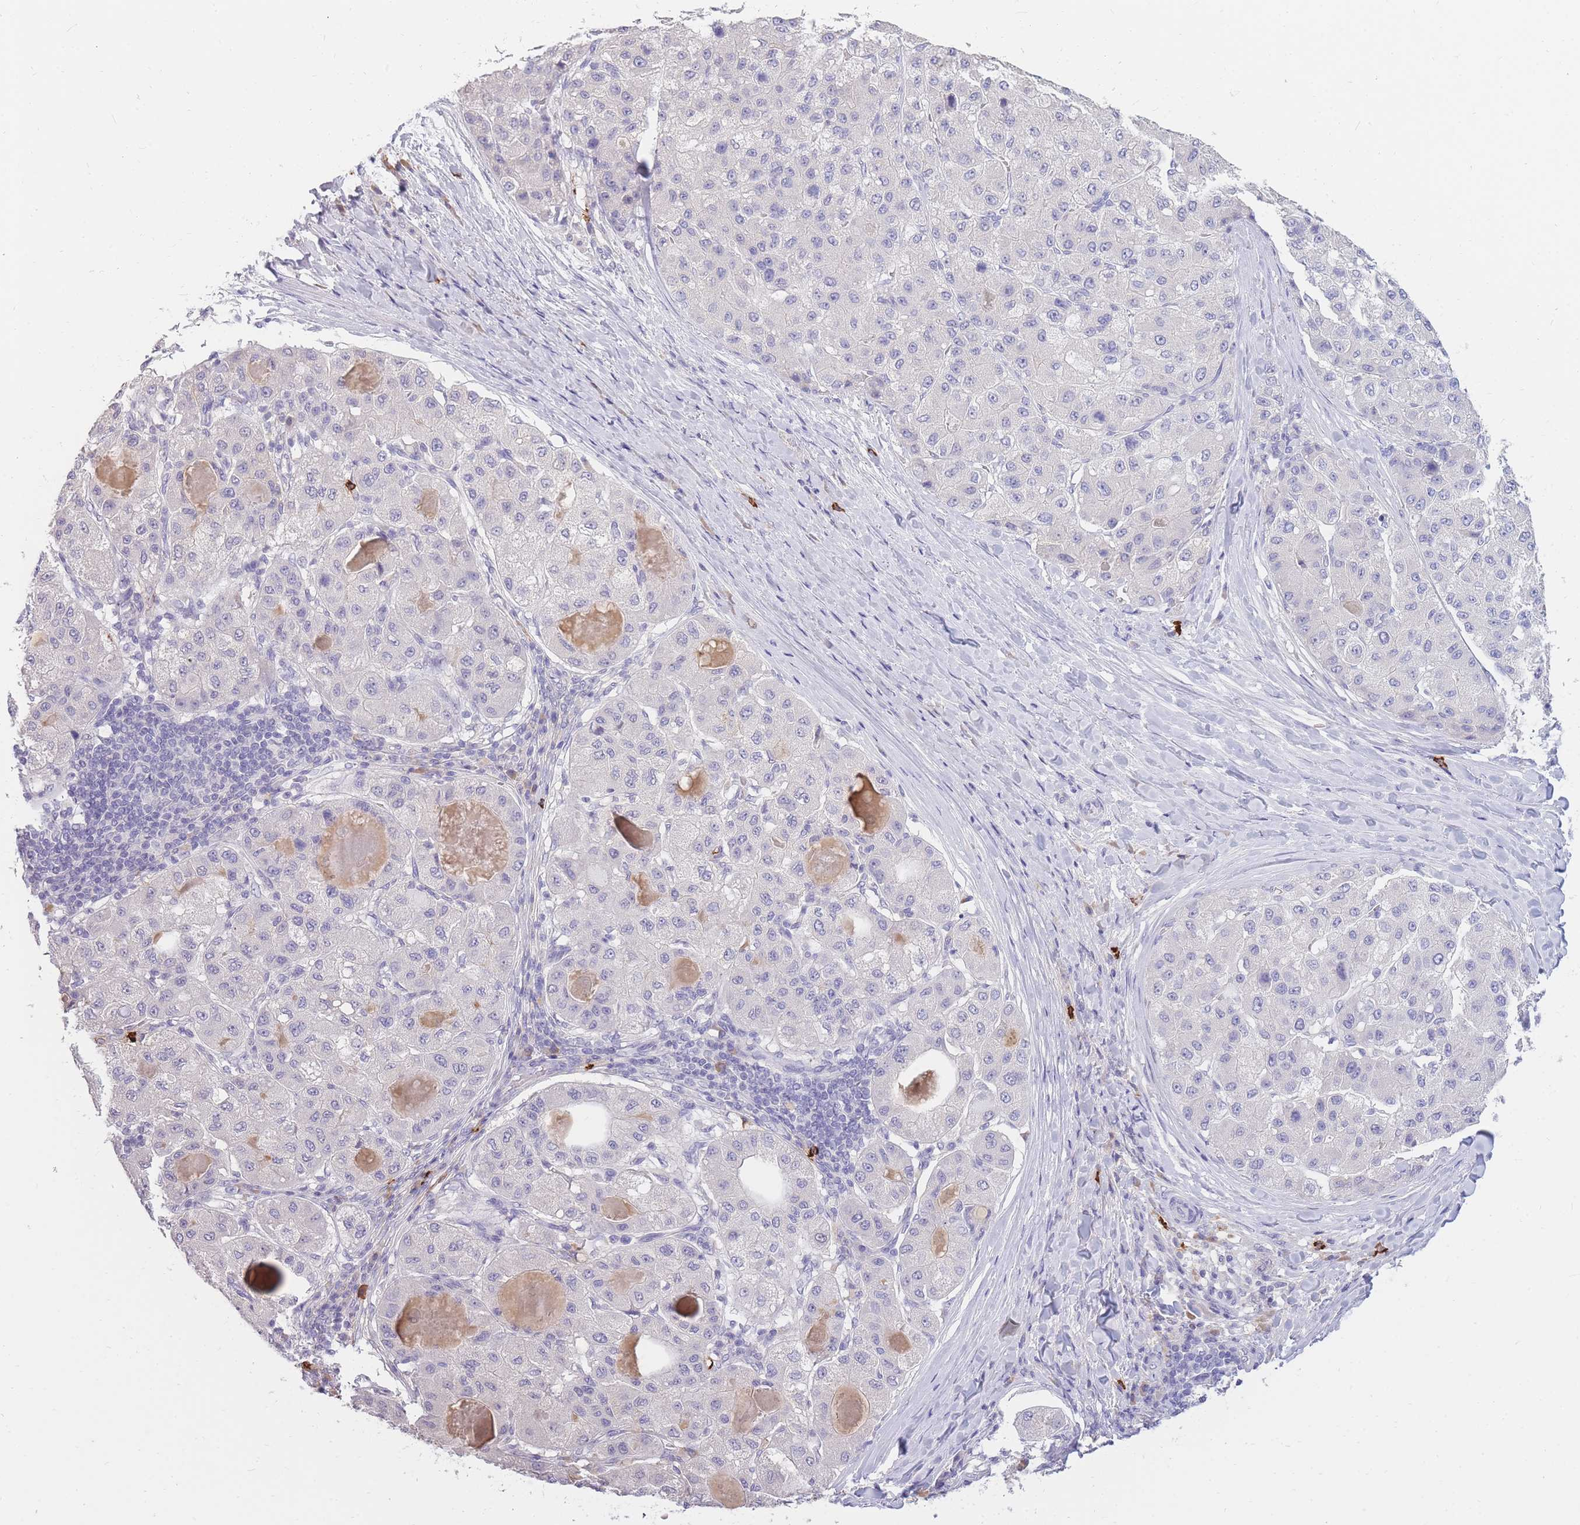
{"staining": {"intensity": "negative", "quantity": "none", "location": "none"}, "tissue": "liver cancer", "cell_type": "Tumor cells", "image_type": "cancer", "snomed": [{"axis": "morphology", "description": "Carcinoma, Hepatocellular, NOS"}, {"axis": "topography", "description": "Liver"}], "caption": "IHC of human liver cancer displays no expression in tumor cells.", "gene": "TPSD1", "patient": {"sex": "male", "age": 80}}